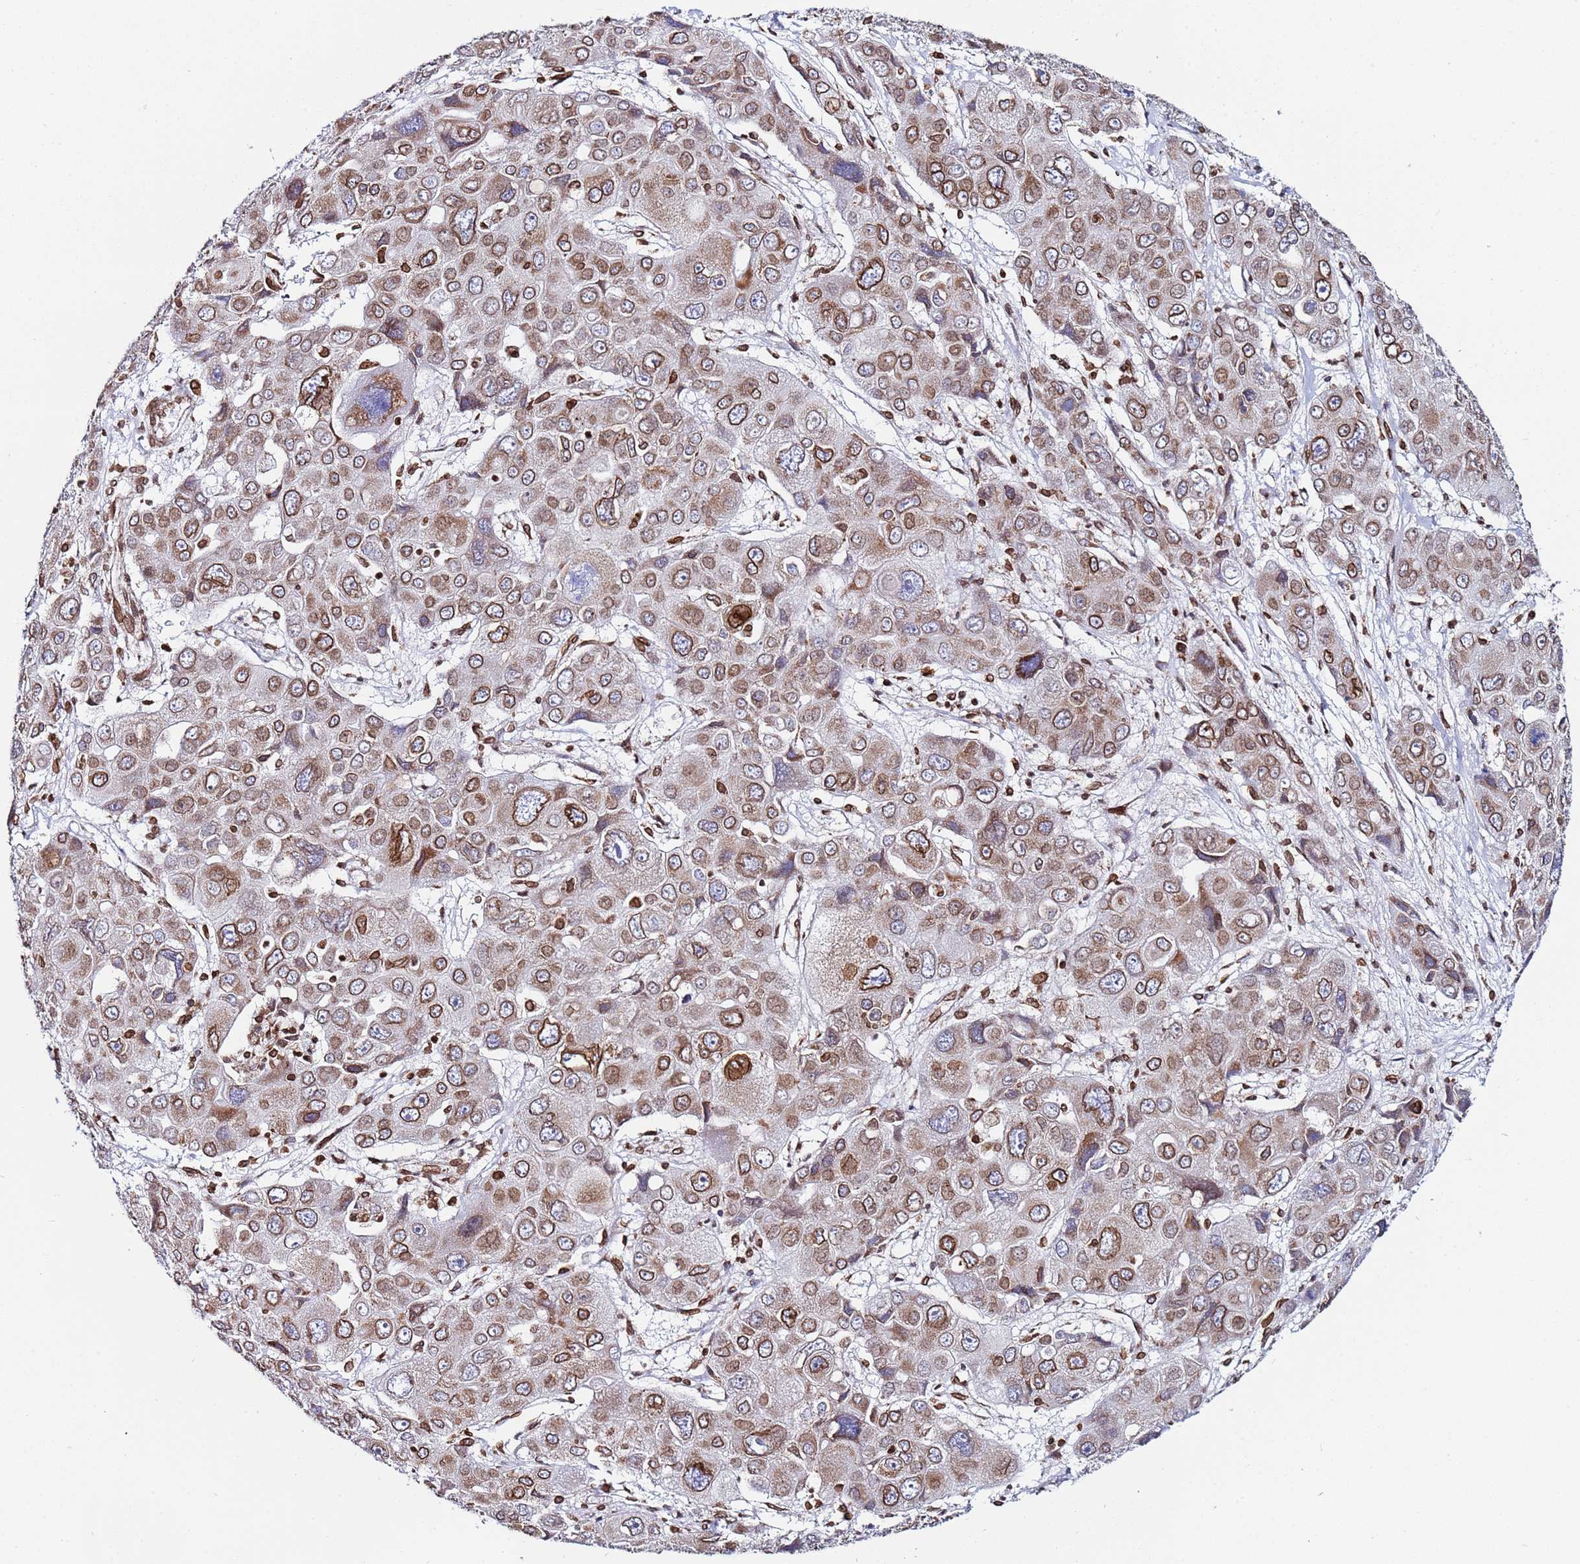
{"staining": {"intensity": "moderate", "quantity": ">75%", "location": "cytoplasmic/membranous,nuclear"}, "tissue": "liver cancer", "cell_type": "Tumor cells", "image_type": "cancer", "snomed": [{"axis": "morphology", "description": "Cholangiocarcinoma"}, {"axis": "topography", "description": "Liver"}], "caption": "High-magnification brightfield microscopy of liver cancer (cholangiocarcinoma) stained with DAB (3,3'-diaminobenzidine) (brown) and counterstained with hematoxylin (blue). tumor cells exhibit moderate cytoplasmic/membranous and nuclear staining is seen in approximately>75% of cells. (brown staining indicates protein expression, while blue staining denotes nuclei).", "gene": "TOR1AIP1", "patient": {"sex": "male", "age": 67}}